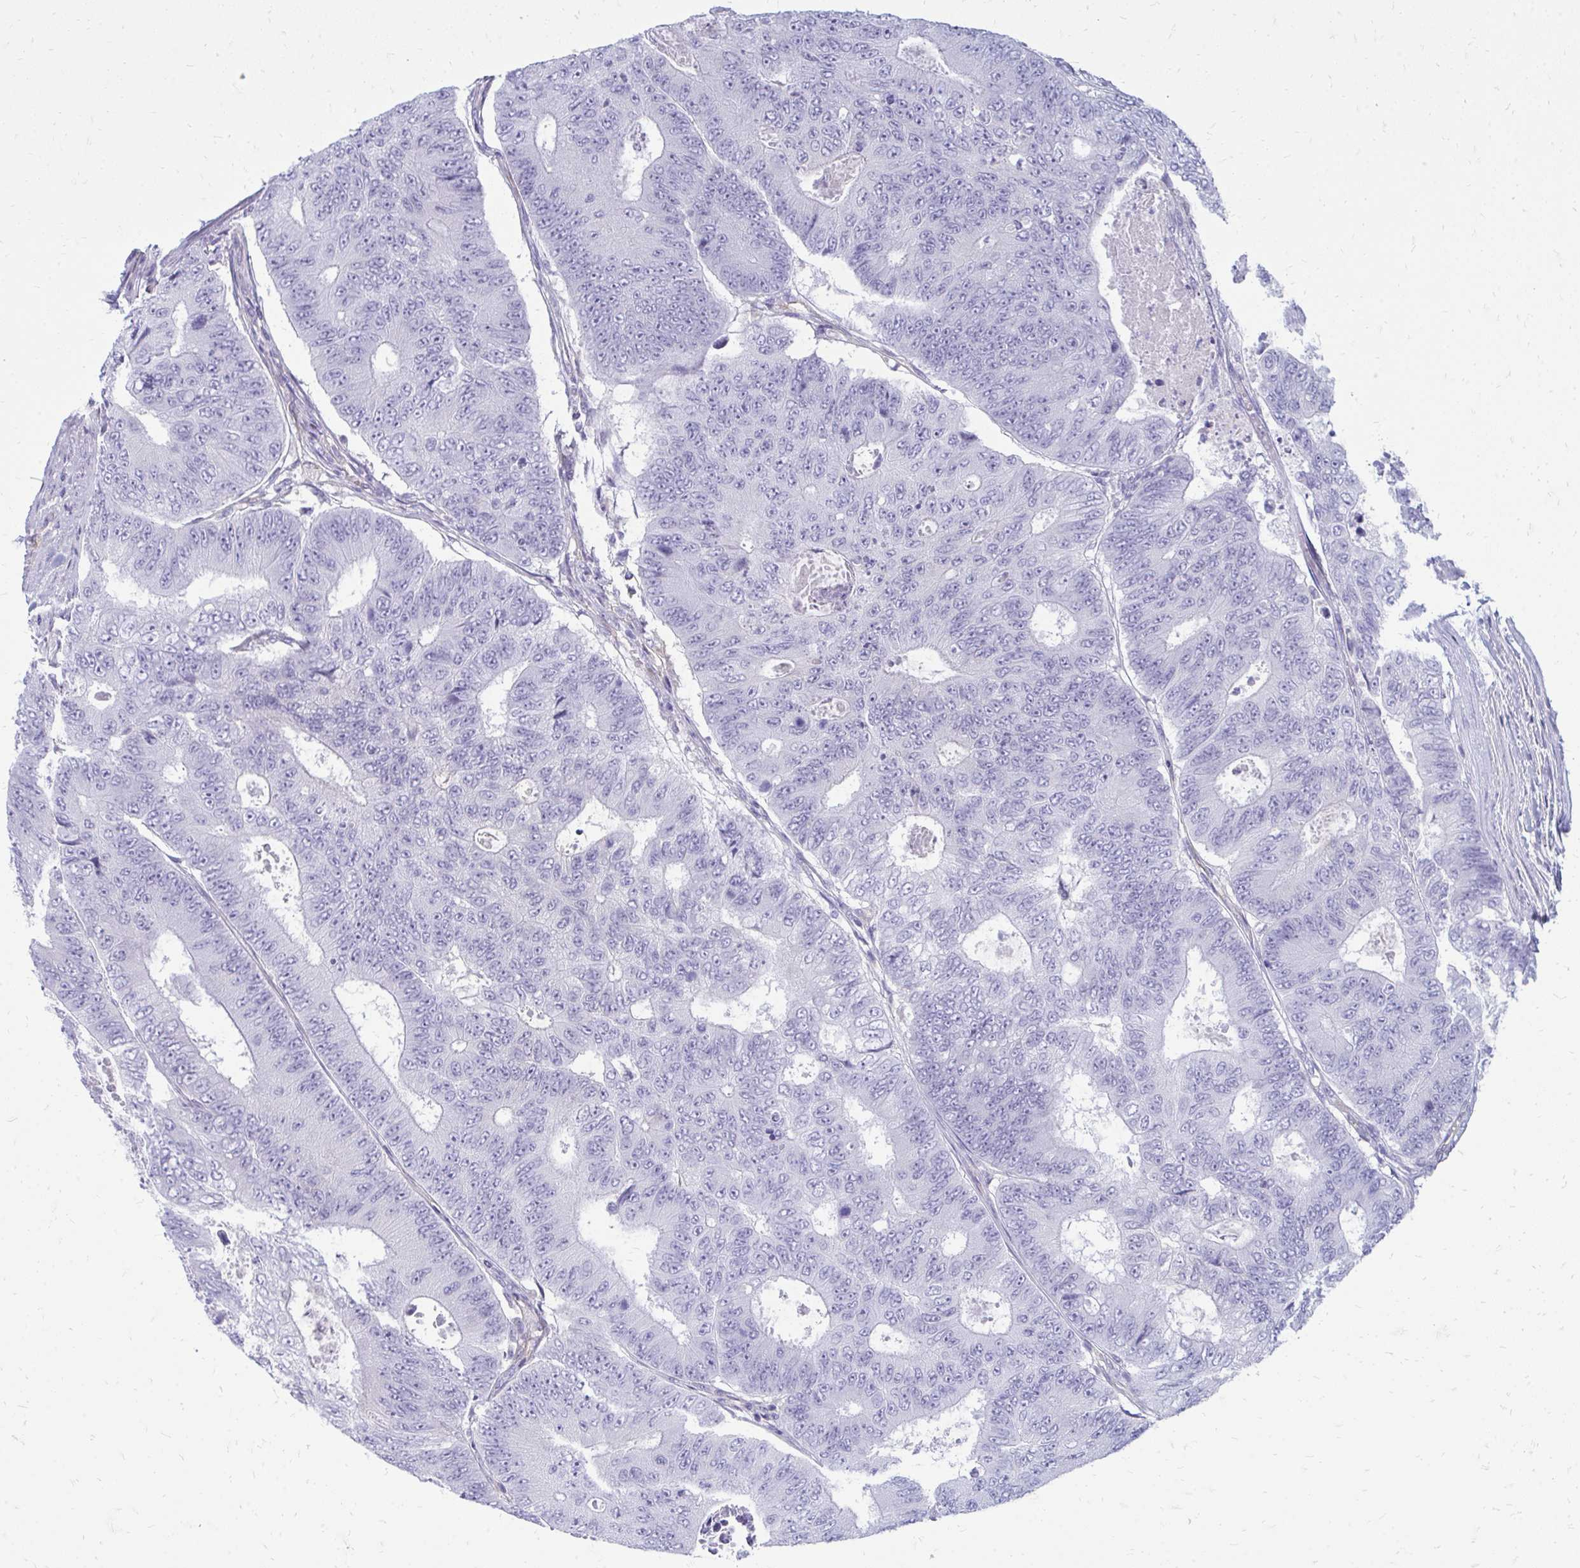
{"staining": {"intensity": "negative", "quantity": "none", "location": "none"}, "tissue": "colorectal cancer", "cell_type": "Tumor cells", "image_type": "cancer", "snomed": [{"axis": "morphology", "description": "Adenocarcinoma, NOS"}, {"axis": "topography", "description": "Colon"}], "caption": "This is a micrograph of immunohistochemistry staining of colorectal adenocarcinoma, which shows no staining in tumor cells.", "gene": "FABP3", "patient": {"sex": "female", "age": 48}}